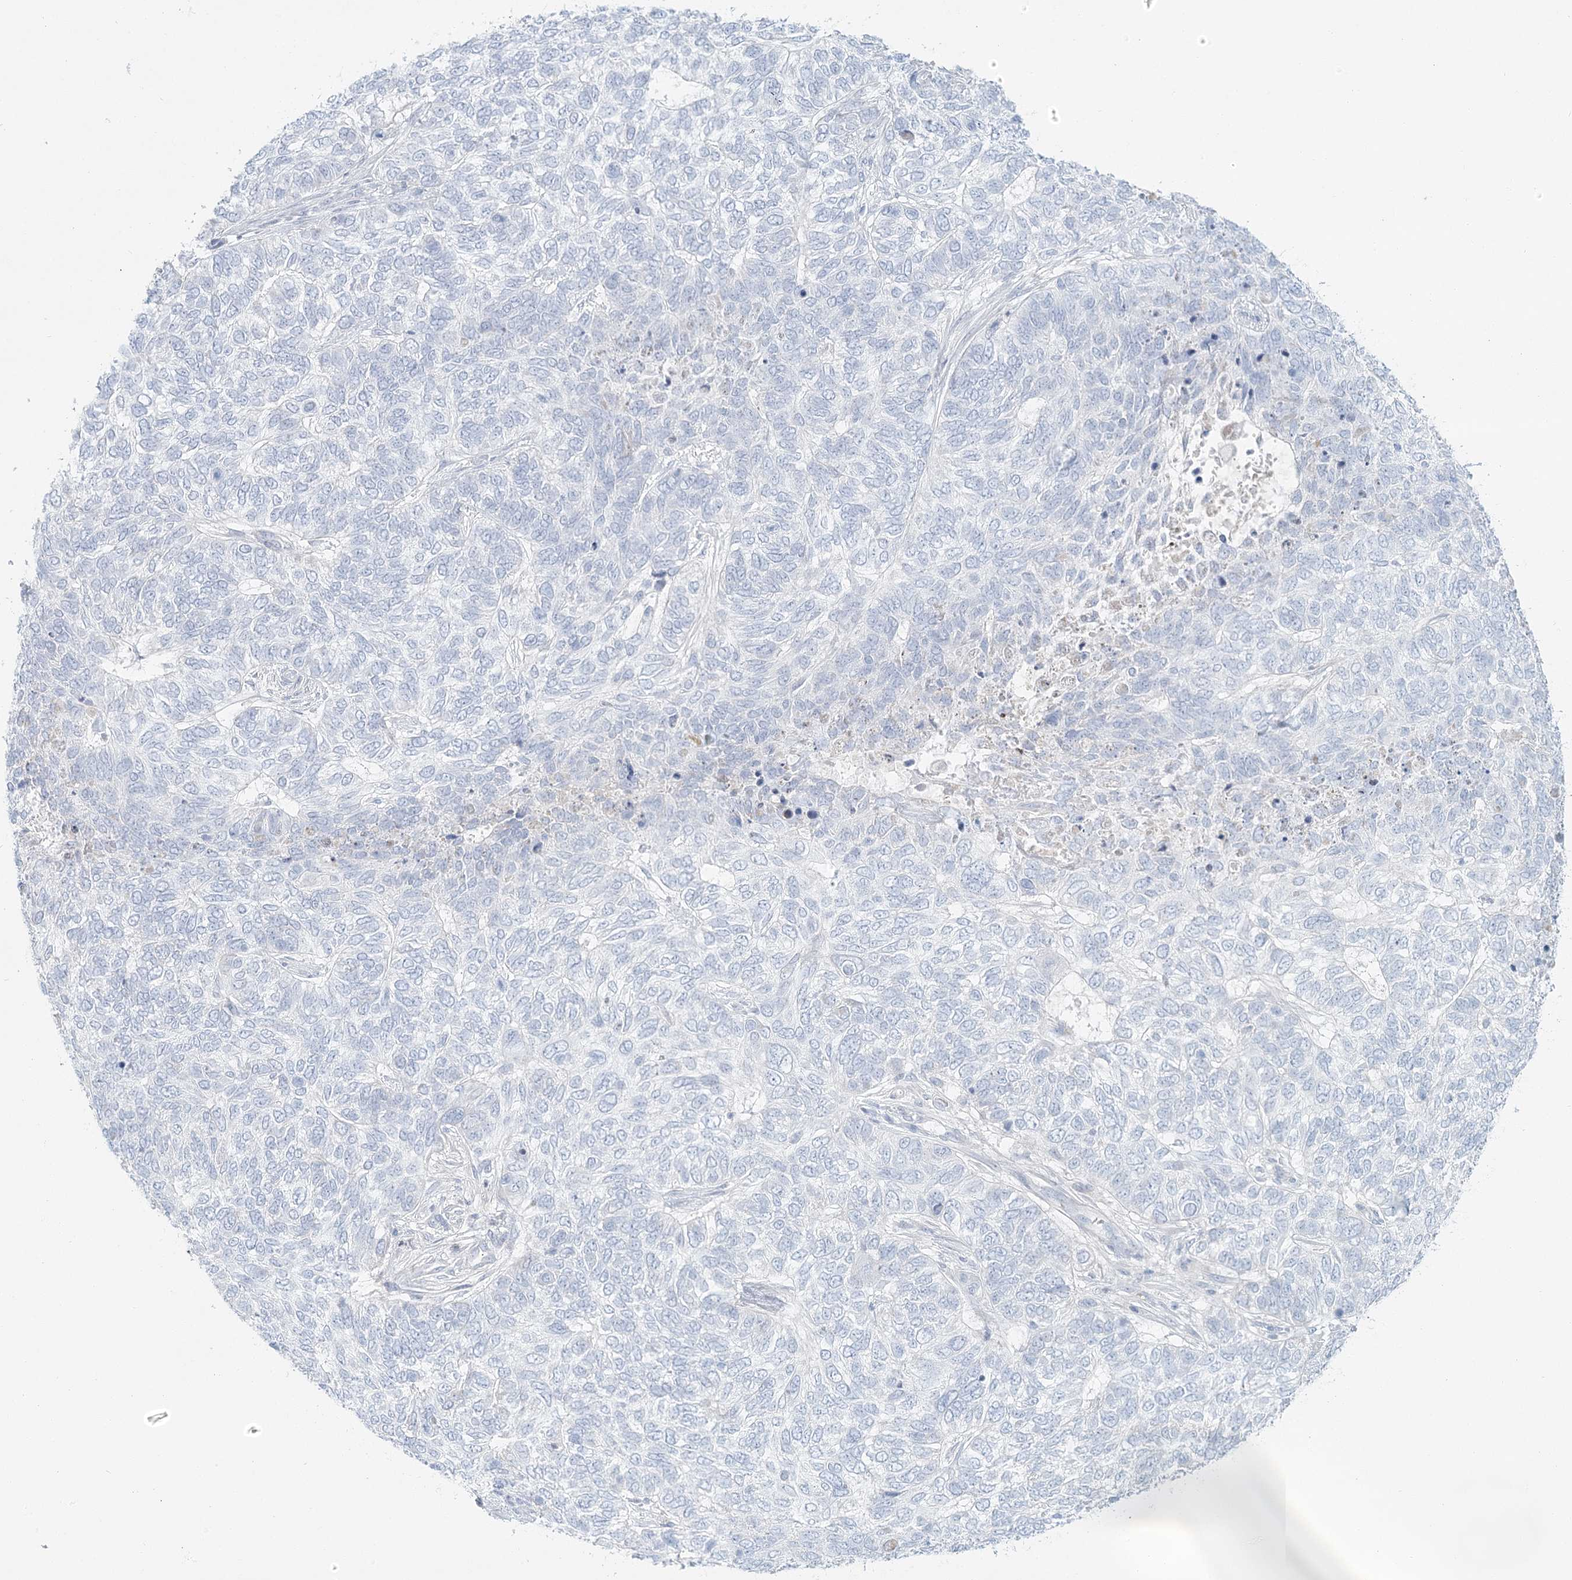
{"staining": {"intensity": "negative", "quantity": "none", "location": "none"}, "tissue": "skin cancer", "cell_type": "Tumor cells", "image_type": "cancer", "snomed": [{"axis": "morphology", "description": "Basal cell carcinoma"}, {"axis": "topography", "description": "Skin"}], "caption": "Tumor cells show no significant protein expression in skin basal cell carcinoma. (Immunohistochemistry, brightfield microscopy, high magnification).", "gene": "DMGDH", "patient": {"sex": "female", "age": 65}}